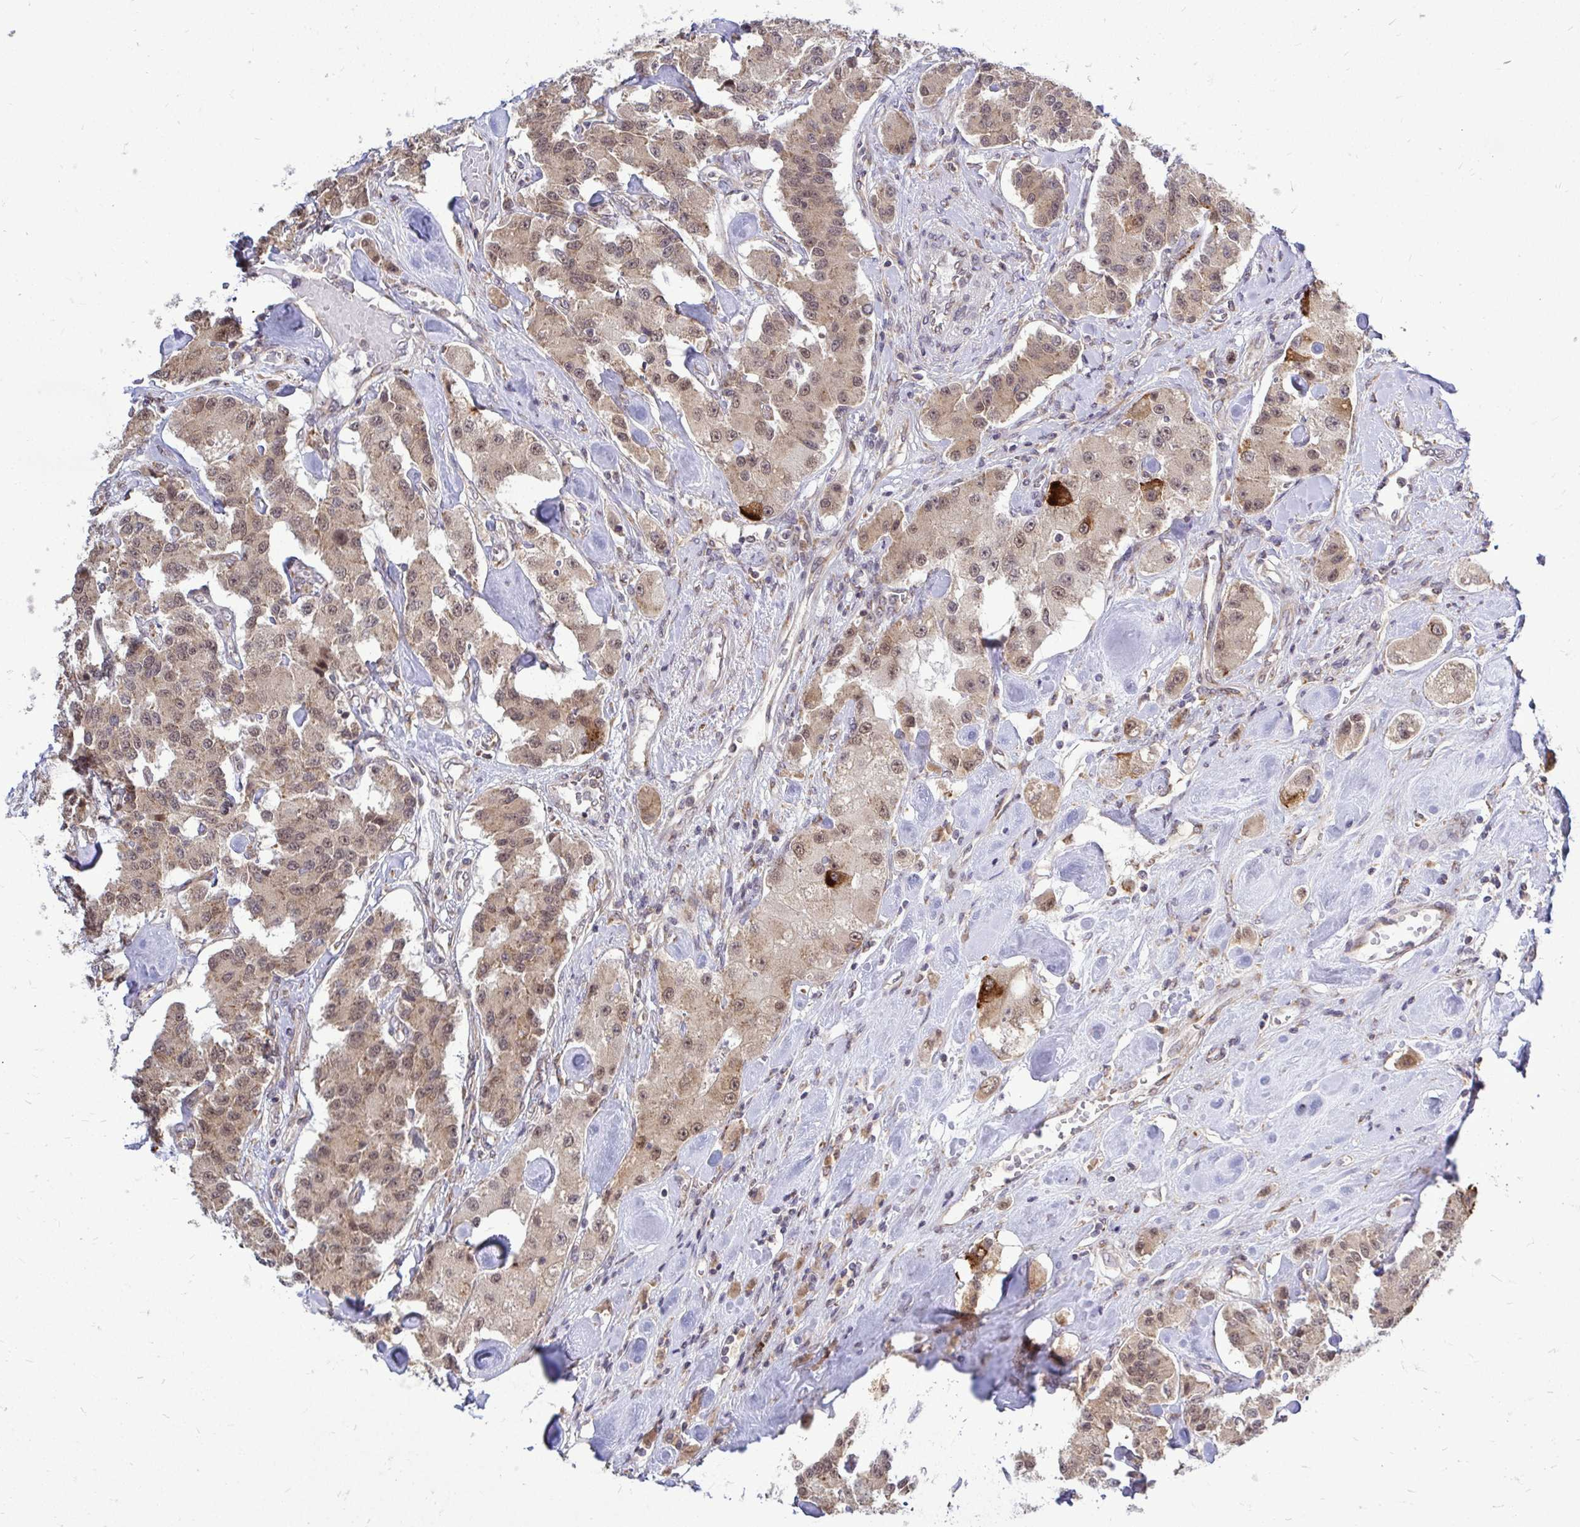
{"staining": {"intensity": "weak", "quantity": ">75%", "location": "cytoplasmic/membranous,nuclear"}, "tissue": "carcinoid", "cell_type": "Tumor cells", "image_type": "cancer", "snomed": [{"axis": "morphology", "description": "Carcinoid, malignant, NOS"}, {"axis": "topography", "description": "Pancreas"}], "caption": "IHC of carcinoid demonstrates low levels of weak cytoplasmic/membranous and nuclear positivity in about >75% of tumor cells.", "gene": "FMR1", "patient": {"sex": "male", "age": 41}}